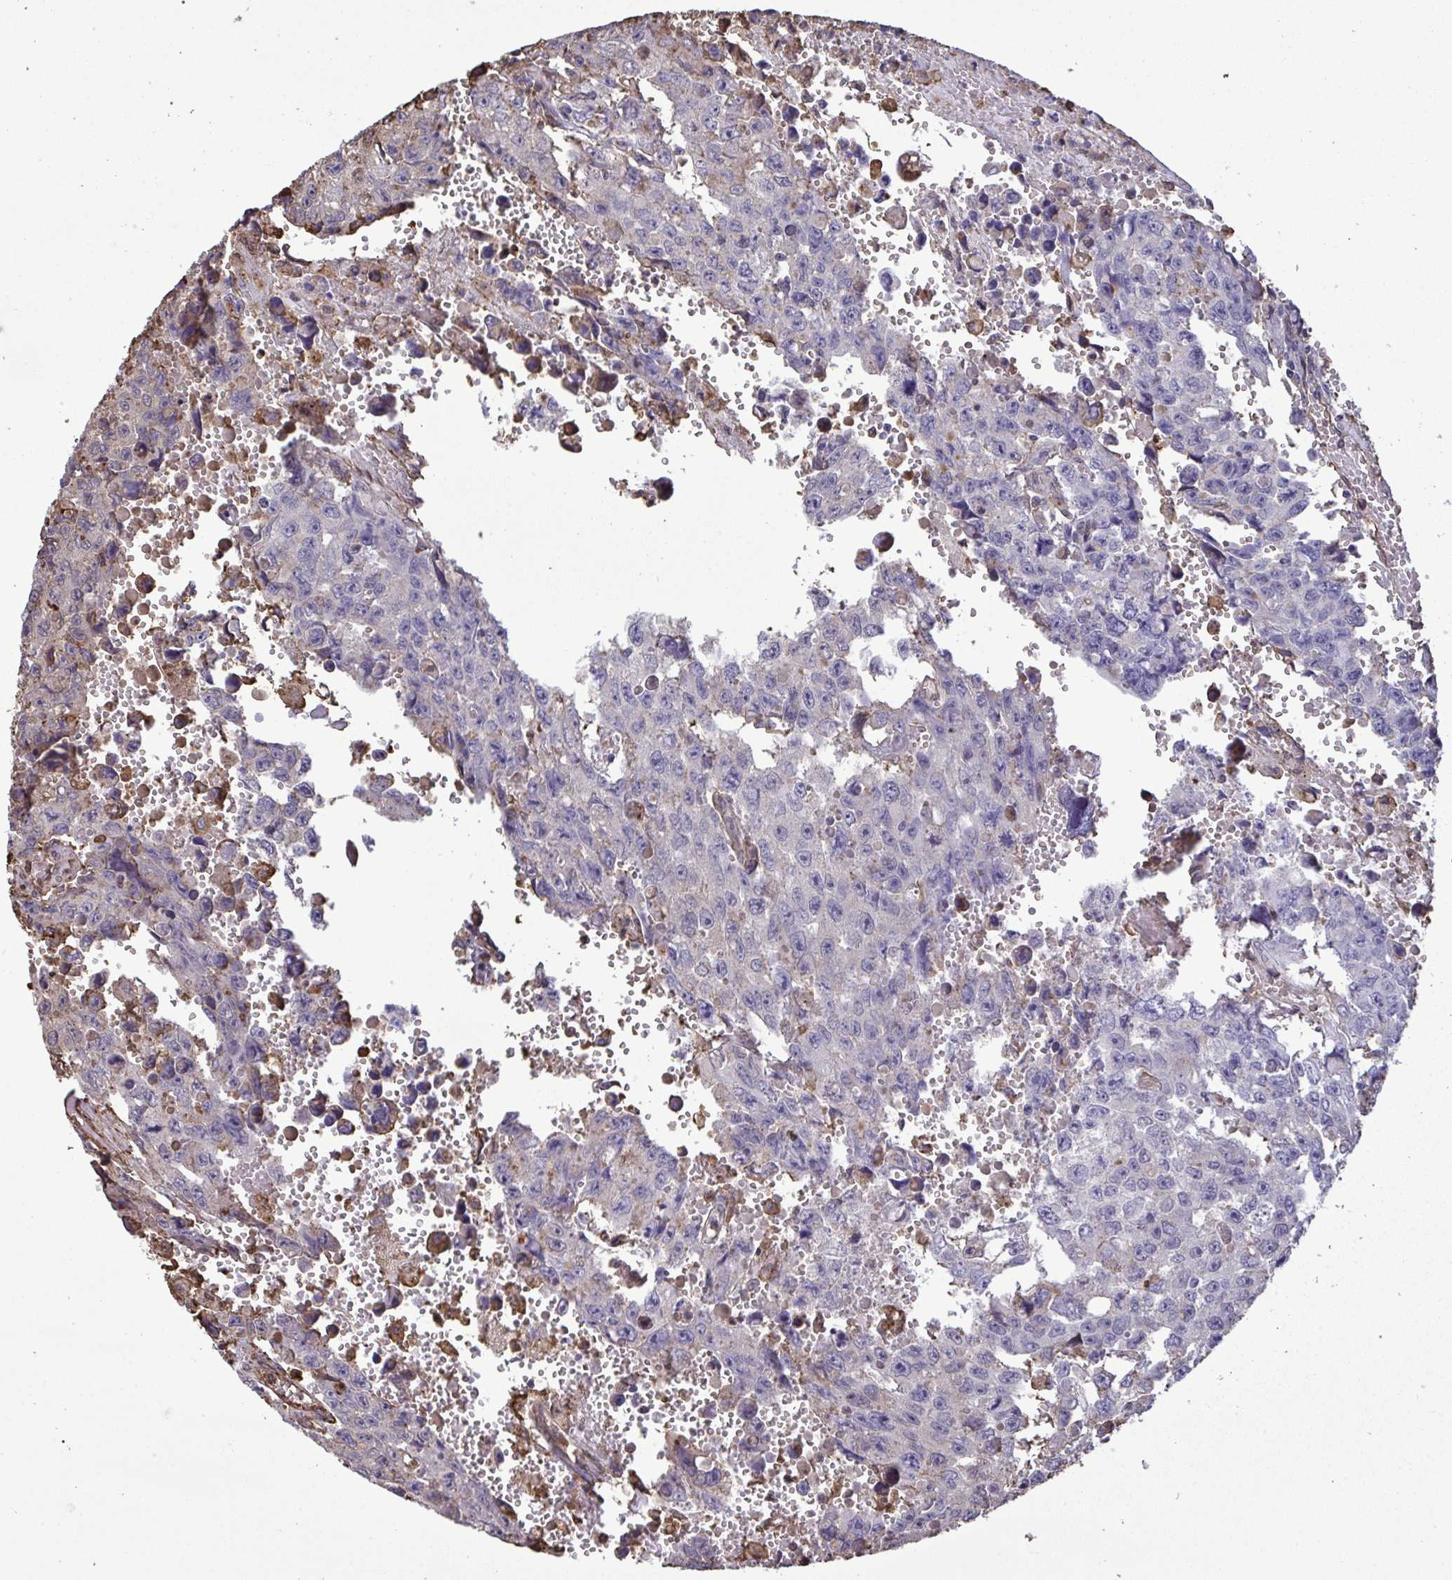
{"staining": {"intensity": "negative", "quantity": "none", "location": "none"}, "tissue": "testis cancer", "cell_type": "Tumor cells", "image_type": "cancer", "snomed": [{"axis": "morphology", "description": "Seminoma, NOS"}, {"axis": "topography", "description": "Testis"}], "caption": "Tumor cells are negative for brown protein staining in testis seminoma. (Immunohistochemistry, brightfield microscopy, high magnification).", "gene": "ANXA5", "patient": {"sex": "male", "age": 26}}